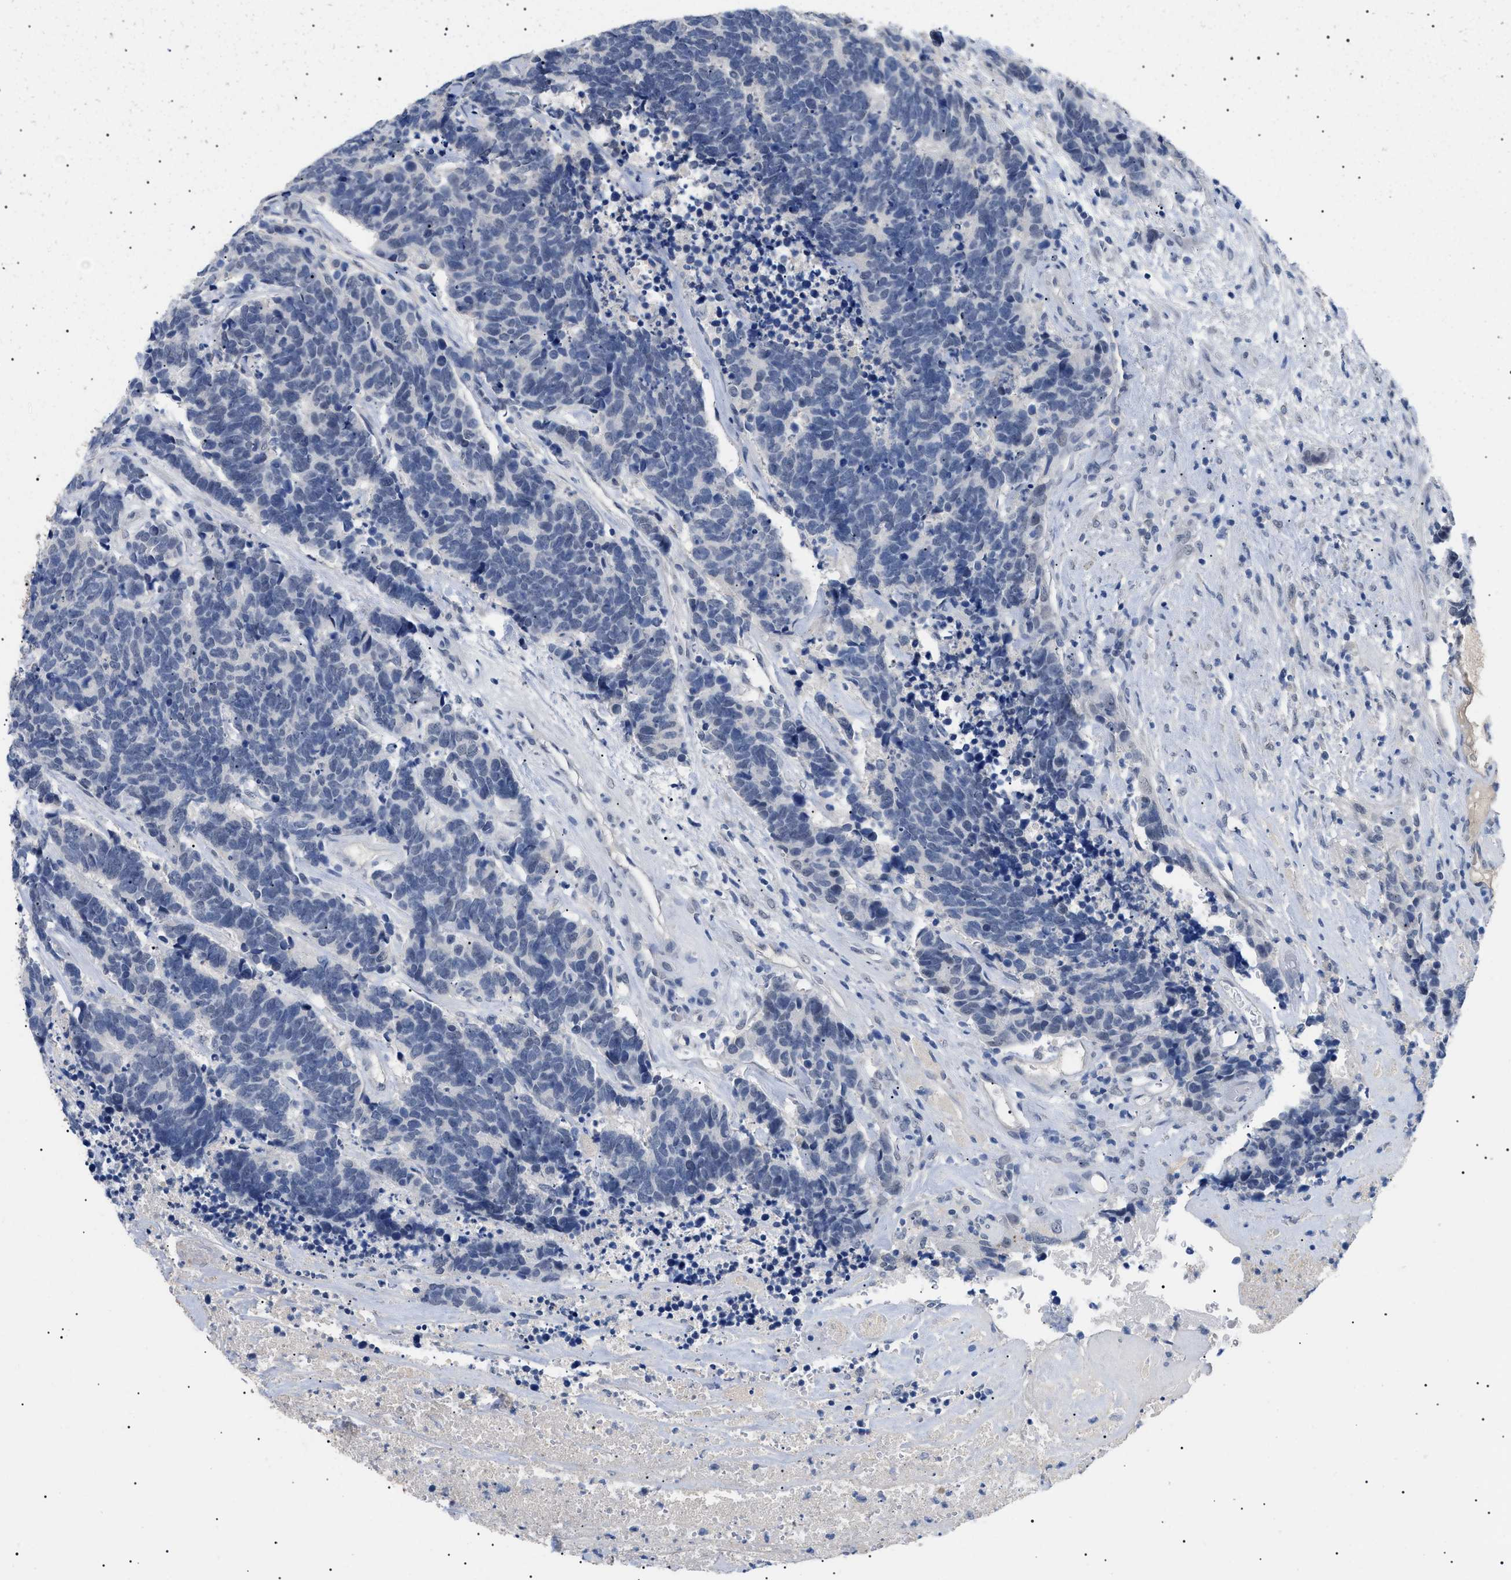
{"staining": {"intensity": "negative", "quantity": "none", "location": "none"}, "tissue": "carcinoid", "cell_type": "Tumor cells", "image_type": "cancer", "snomed": [{"axis": "morphology", "description": "Carcinoma, NOS"}, {"axis": "morphology", "description": "Carcinoid, malignant, NOS"}, {"axis": "topography", "description": "Urinary bladder"}], "caption": "Tumor cells show no significant protein staining in carcinoid. The staining was performed using DAB (3,3'-diaminobenzidine) to visualize the protein expression in brown, while the nuclei were stained in blue with hematoxylin (Magnification: 20x).", "gene": "PRRT2", "patient": {"sex": "male", "age": 57}}